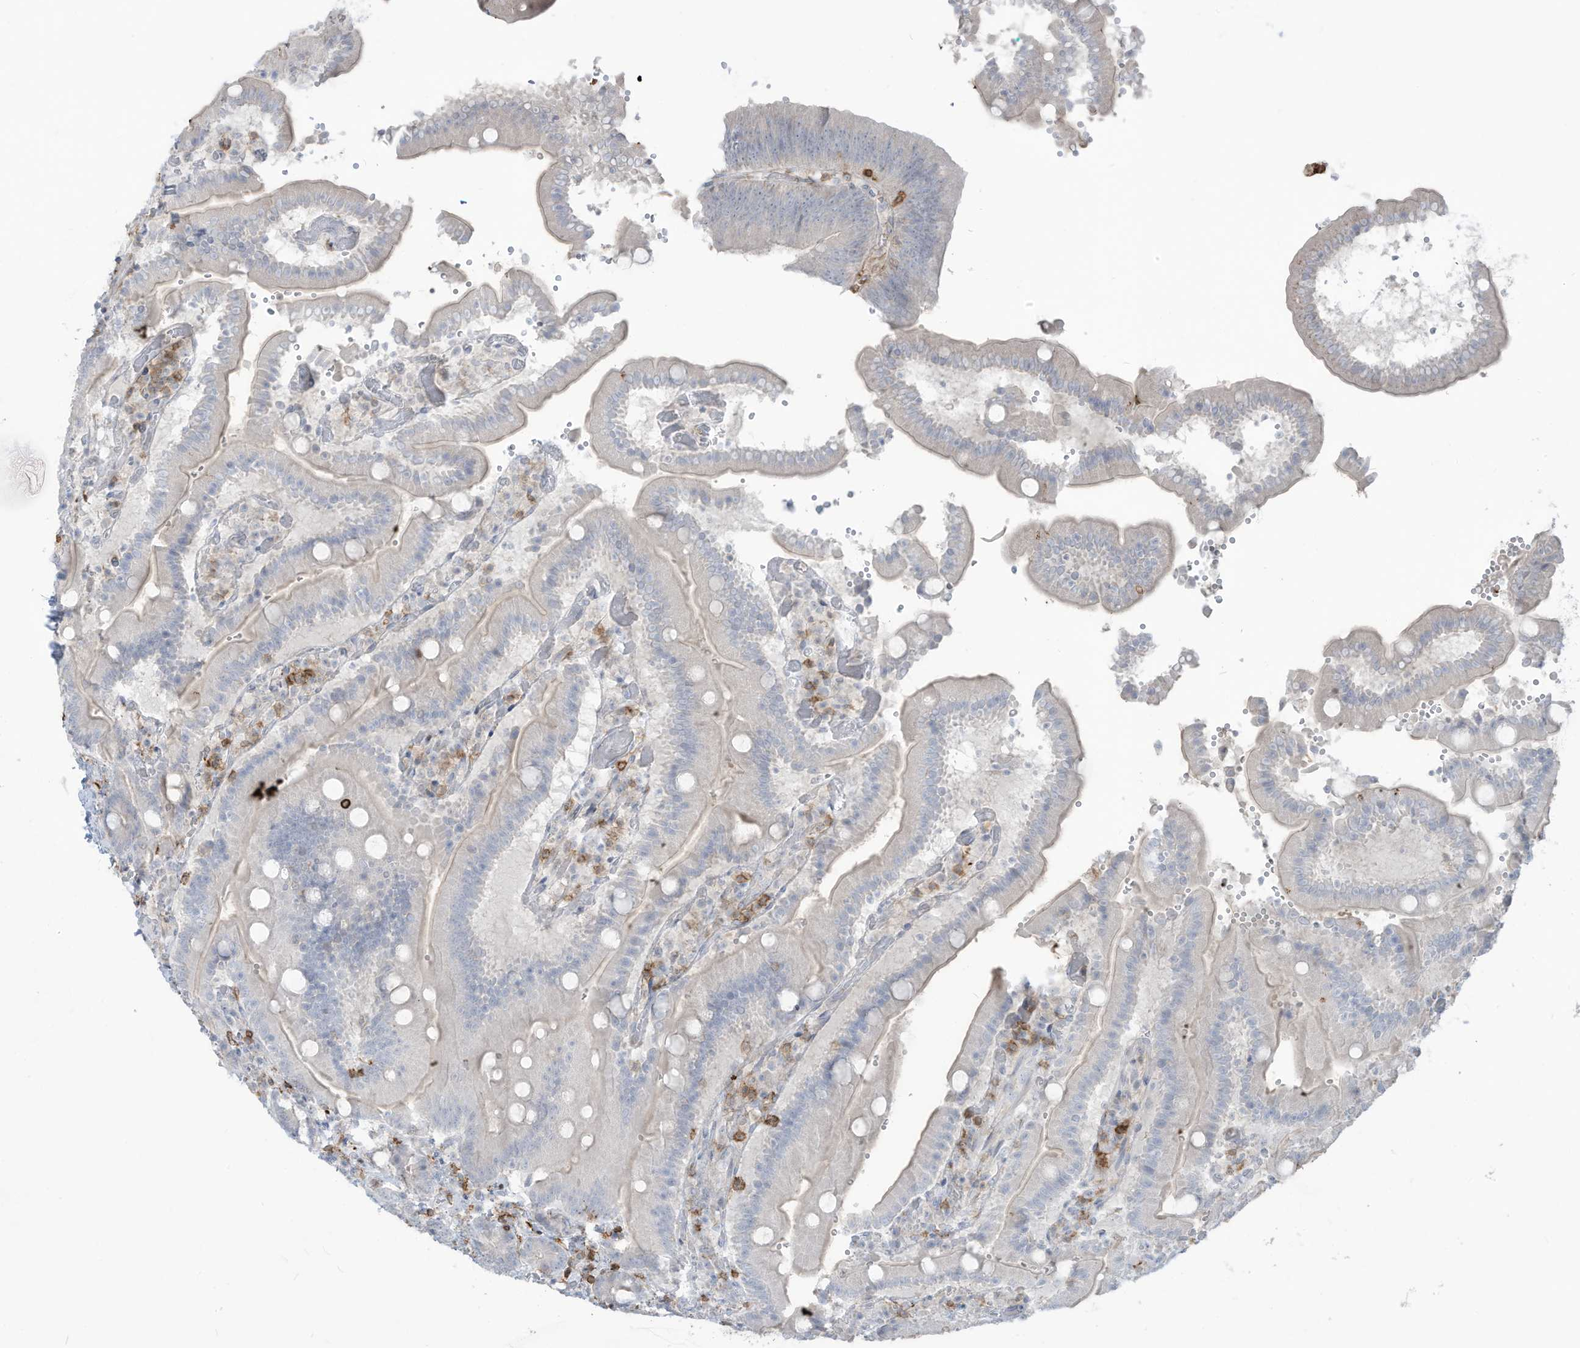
{"staining": {"intensity": "negative", "quantity": "none", "location": "none"}, "tissue": "duodenum", "cell_type": "Glandular cells", "image_type": "normal", "snomed": [{"axis": "morphology", "description": "Normal tissue, NOS"}, {"axis": "topography", "description": "Duodenum"}], "caption": "Immunohistochemistry (IHC) photomicrograph of normal duodenum: human duodenum stained with DAB exhibits no significant protein expression in glandular cells. (DAB (3,3'-diaminobenzidine) immunohistochemistry, high magnification).", "gene": "NOTO", "patient": {"sex": "female", "age": 62}}